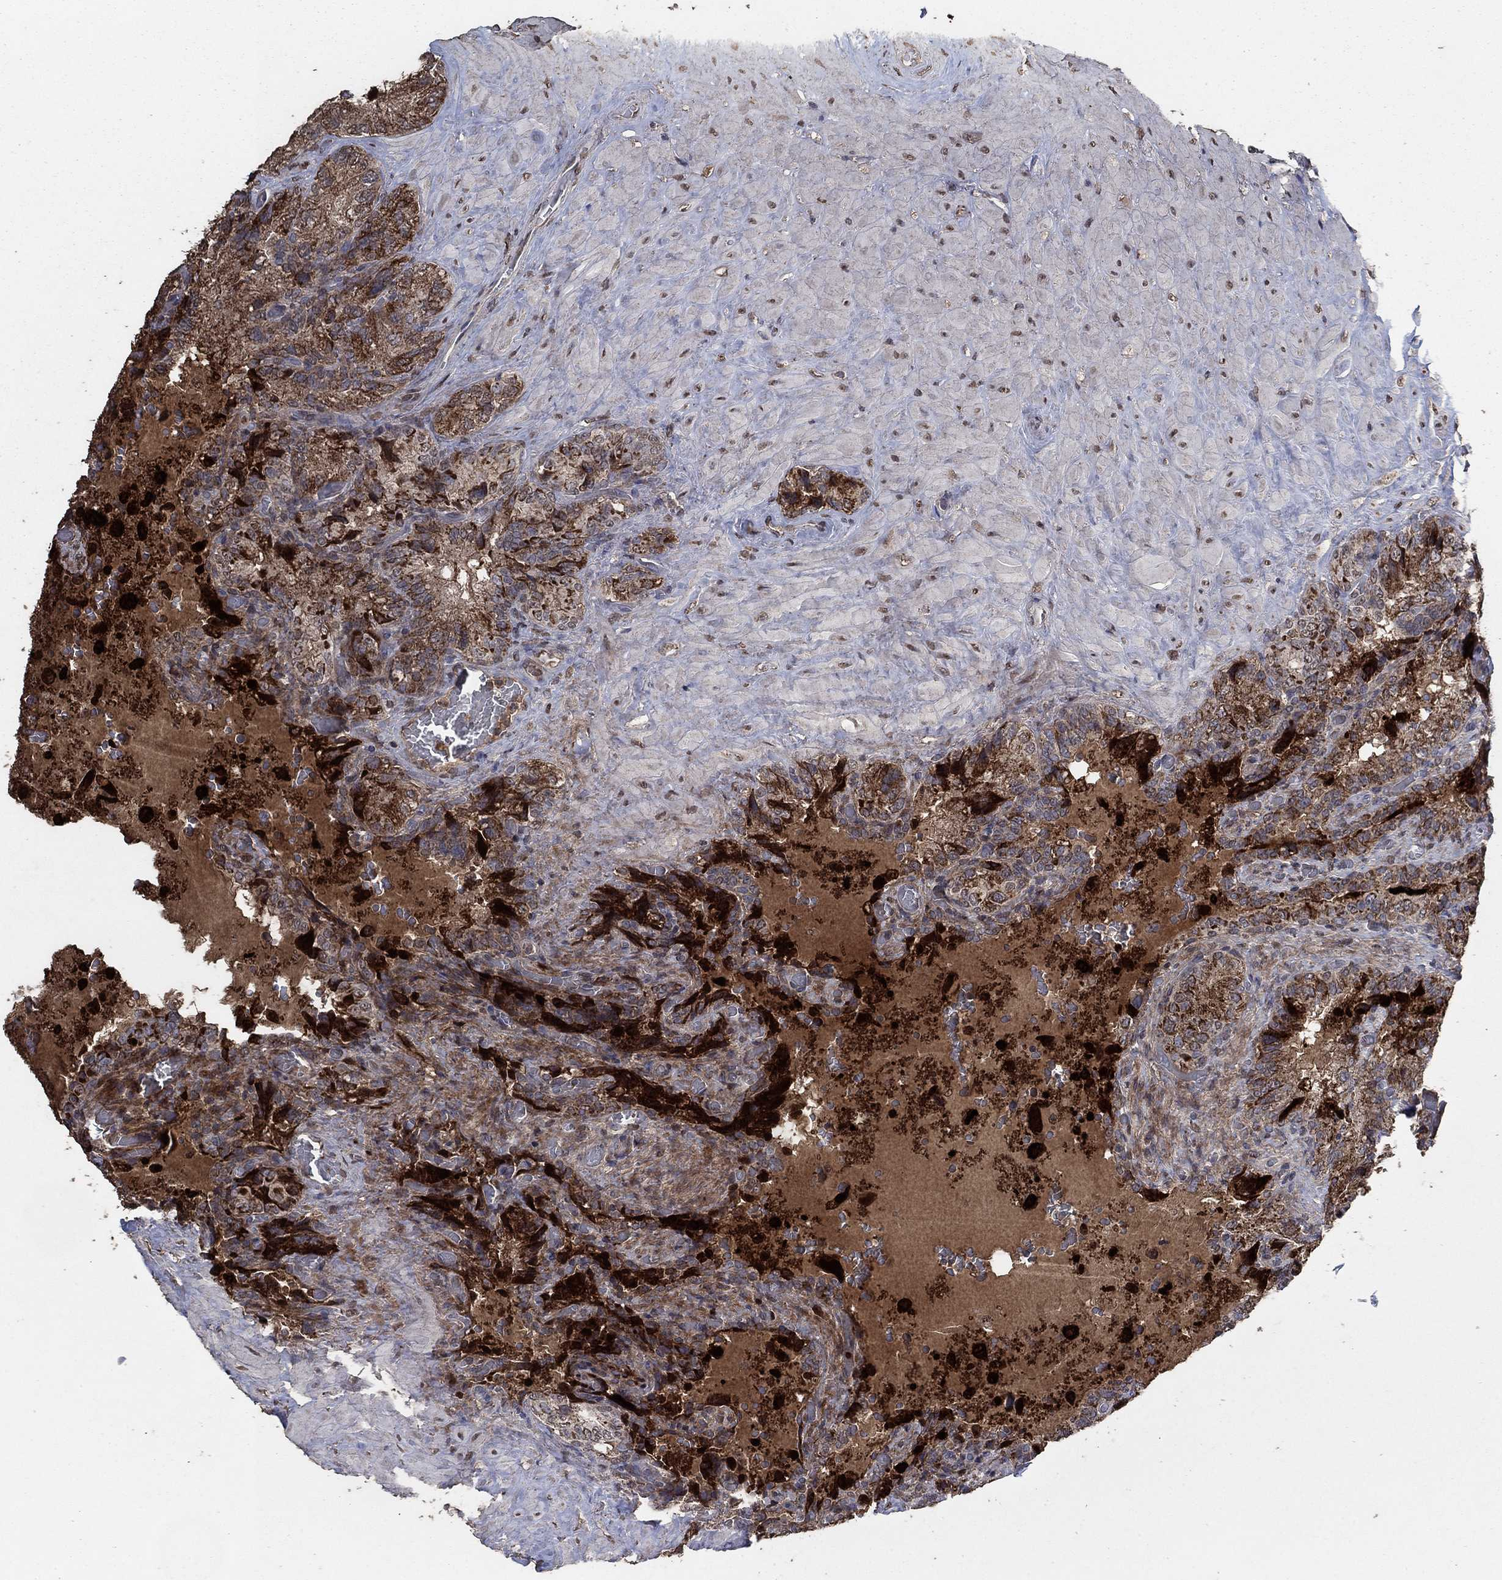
{"staining": {"intensity": "strong", "quantity": "25%-75%", "location": "cytoplasmic/membranous"}, "tissue": "prostate cancer", "cell_type": "Tumor cells", "image_type": "cancer", "snomed": [{"axis": "morphology", "description": "Adenocarcinoma, NOS"}, {"axis": "topography", "description": "Prostate and seminal vesicle, NOS"}], "caption": "Human prostate adenocarcinoma stained for a protein (brown) exhibits strong cytoplasmic/membranous positive staining in approximately 25%-75% of tumor cells.", "gene": "MRPS24", "patient": {"sex": "male", "age": 62}}